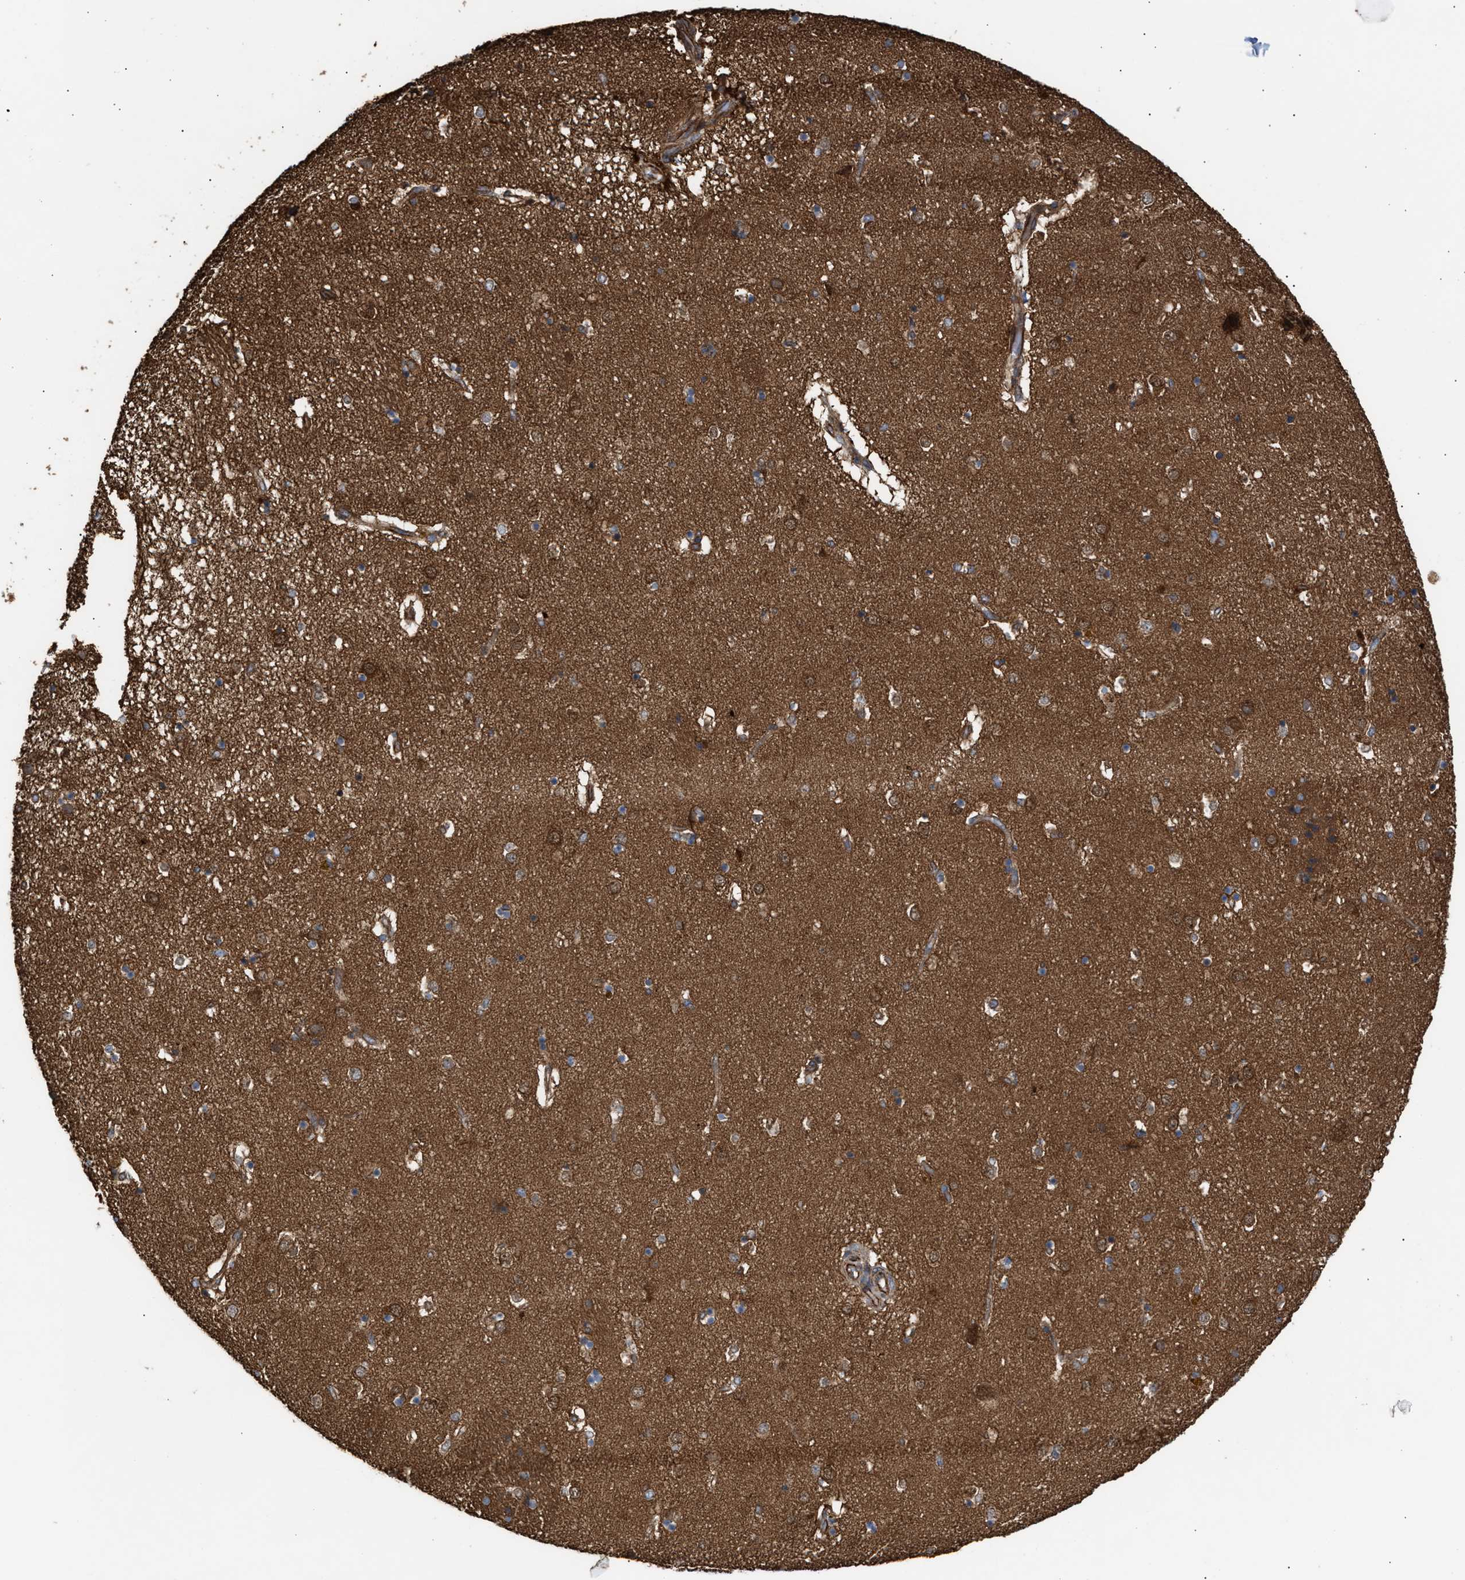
{"staining": {"intensity": "weak", "quantity": "<25%", "location": "cytoplasmic/membranous"}, "tissue": "caudate", "cell_type": "Glial cells", "image_type": "normal", "snomed": [{"axis": "morphology", "description": "Normal tissue, NOS"}, {"axis": "topography", "description": "Lateral ventricle wall"}], "caption": "Glial cells show no significant positivity in benign caudate. (DAB IHC, high magnification).", "gene": "EPS15L1", "patient": {"sex": "male", "age": 70}}